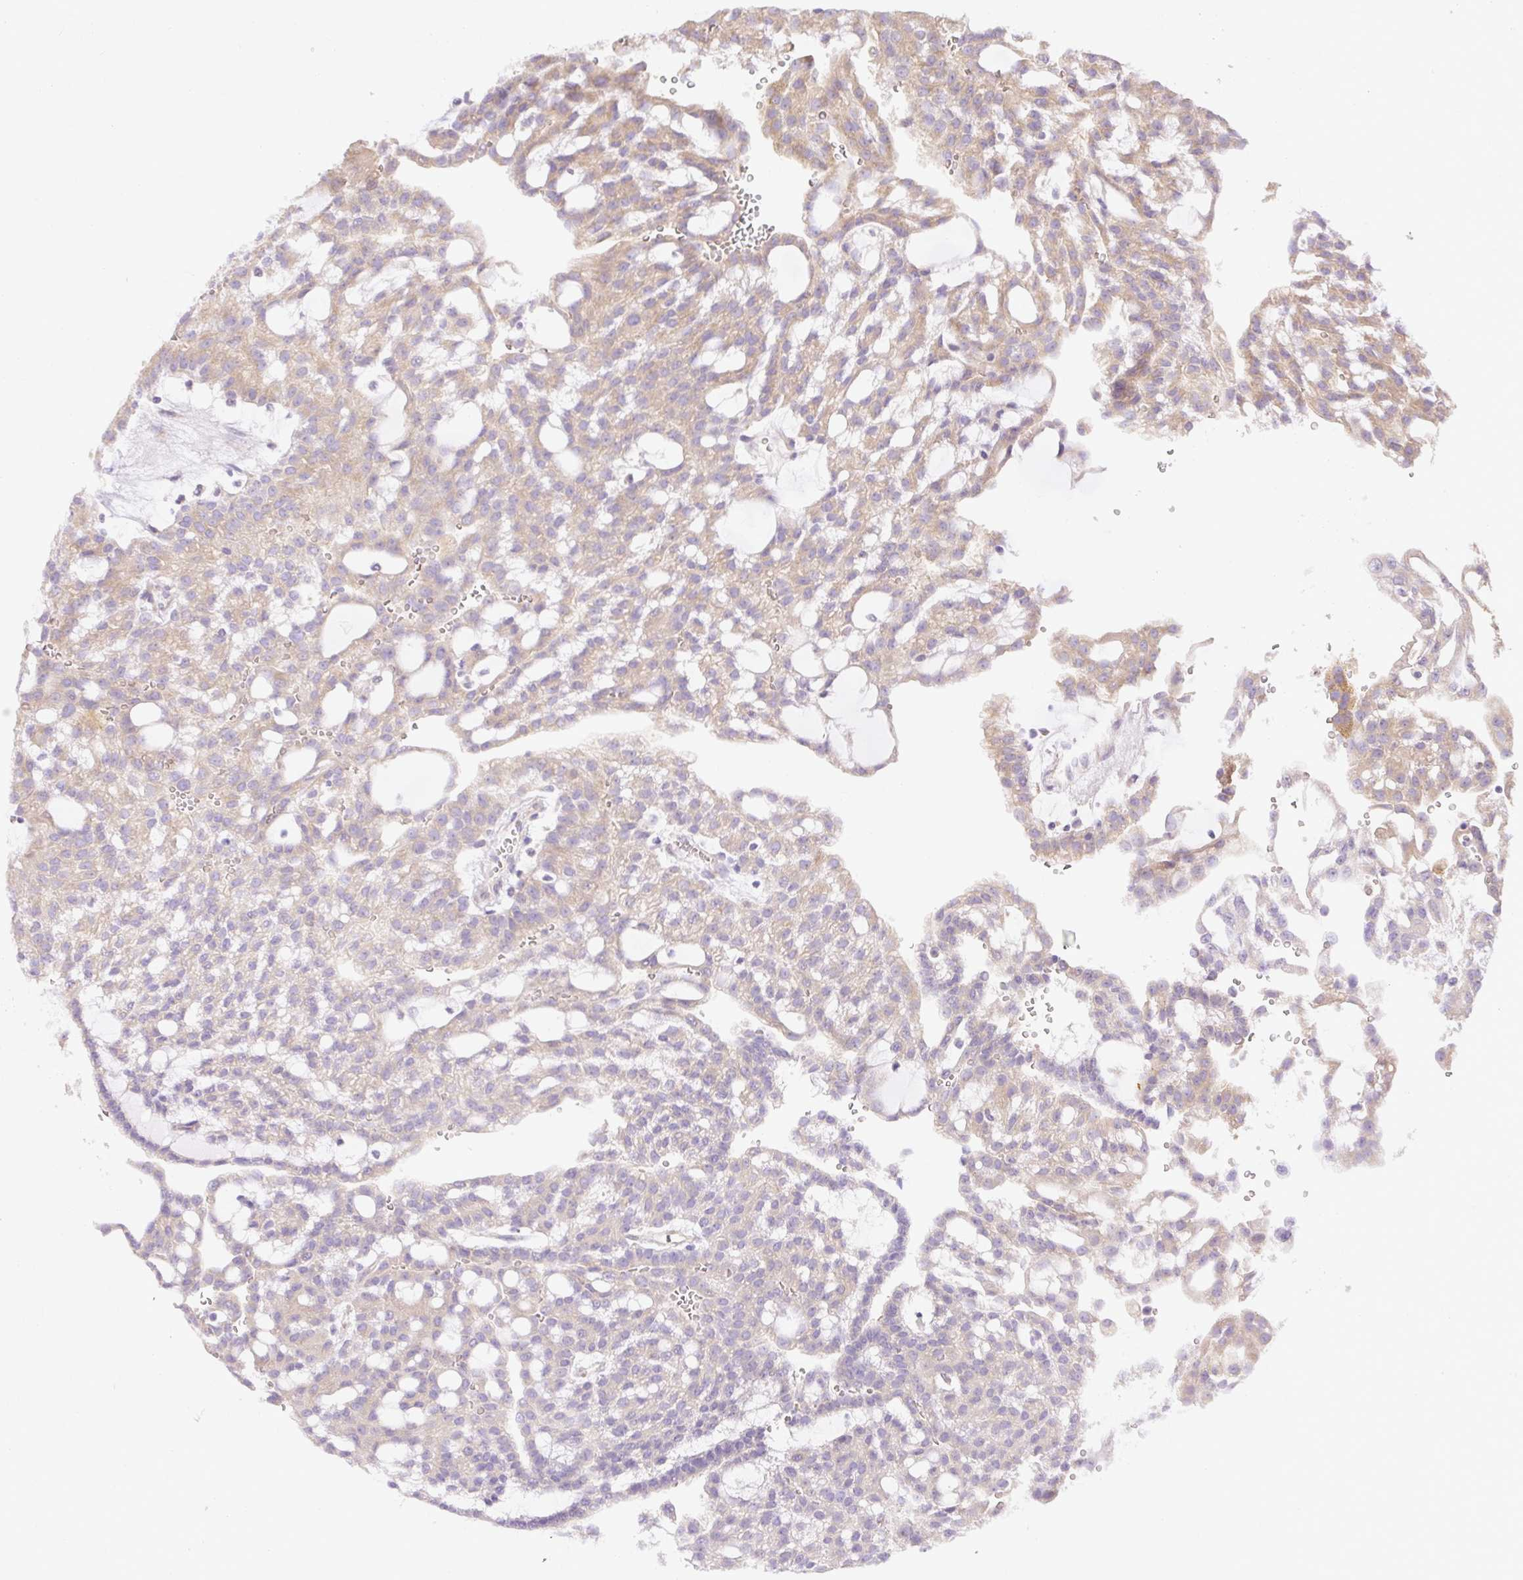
{"staining": {"intensity": "weak", "quantity": "25%-75%", "location": "cytoplasmic/membranous"}, "tissue": "renal cancer", "cell_type": "Tumor cells", "image_type": "cancer", "snomed": [{"axis": "morphology", "description": "Adenocarcinoma, NOS"}, {"axis": "topography", "description": "Kidney"}], "caption": "This photomicrograph exhibits immunohistochemistry (IHC) staining of human renal adenocarcinoma, with low weak cytoplasmic/membranous staining in approximately 25%-75% of tumor cells.", "gene": "DESI1", "patient": {"sex": "male", "age": 63}}